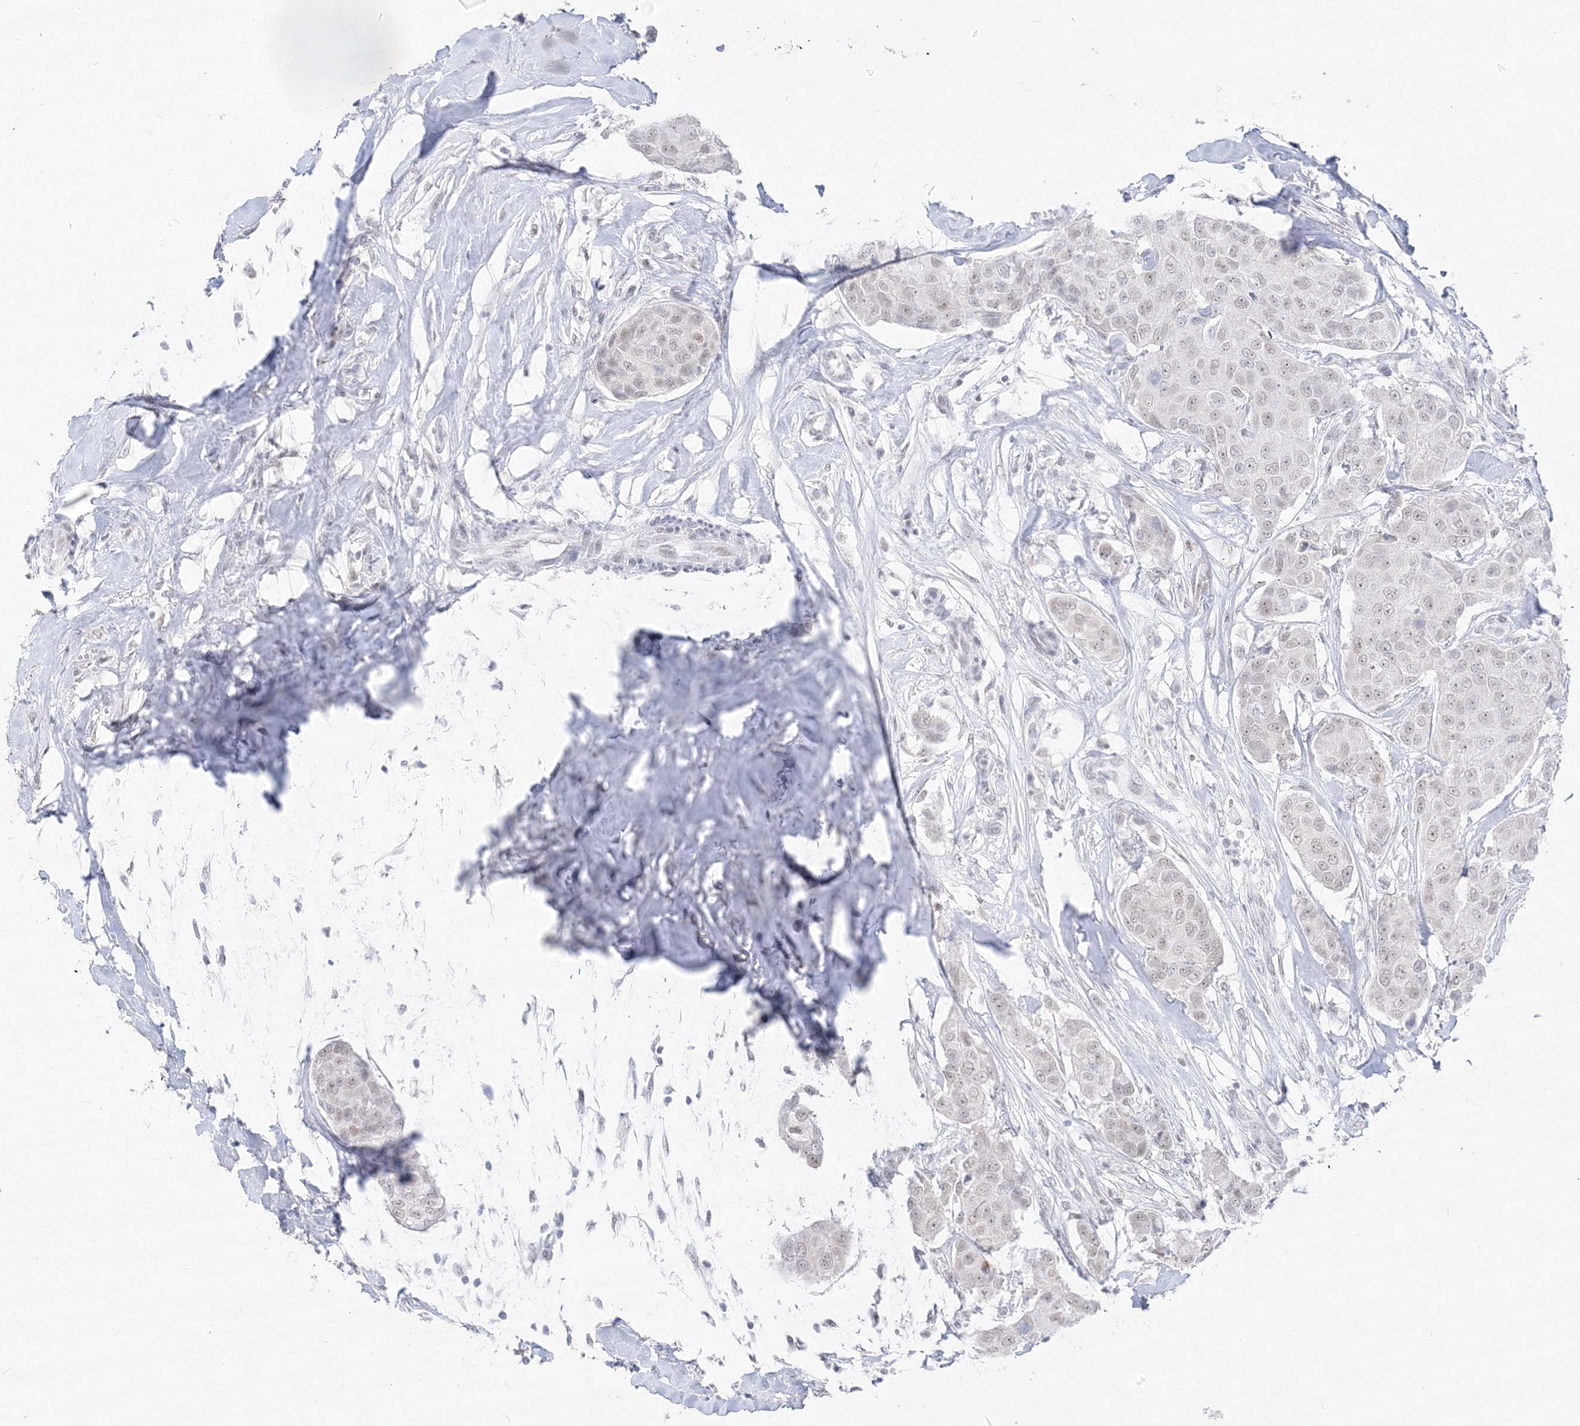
{"staining": {"intensity": "negative", "quantity": "none", "location": "none"}, "tissue": "breast cancer", "cell_type": "Tumor cells", "image_type": "cancer", "snomed": [{"axis": "morphology", "description": "Duct carcinoma"}, {"axis": "topography", "description": "Breast"}], "caption": "Immunohistochemical staining of breast cancer (infiltrating ductal carcinoma) displays no significant expression in tumor cells. The staining is performed using DAB brown chromogen with nuclei counter-stained in using hematoxylin.", "gene": "PPP4R2", "patient": {"sex": "female", "age": 80}}